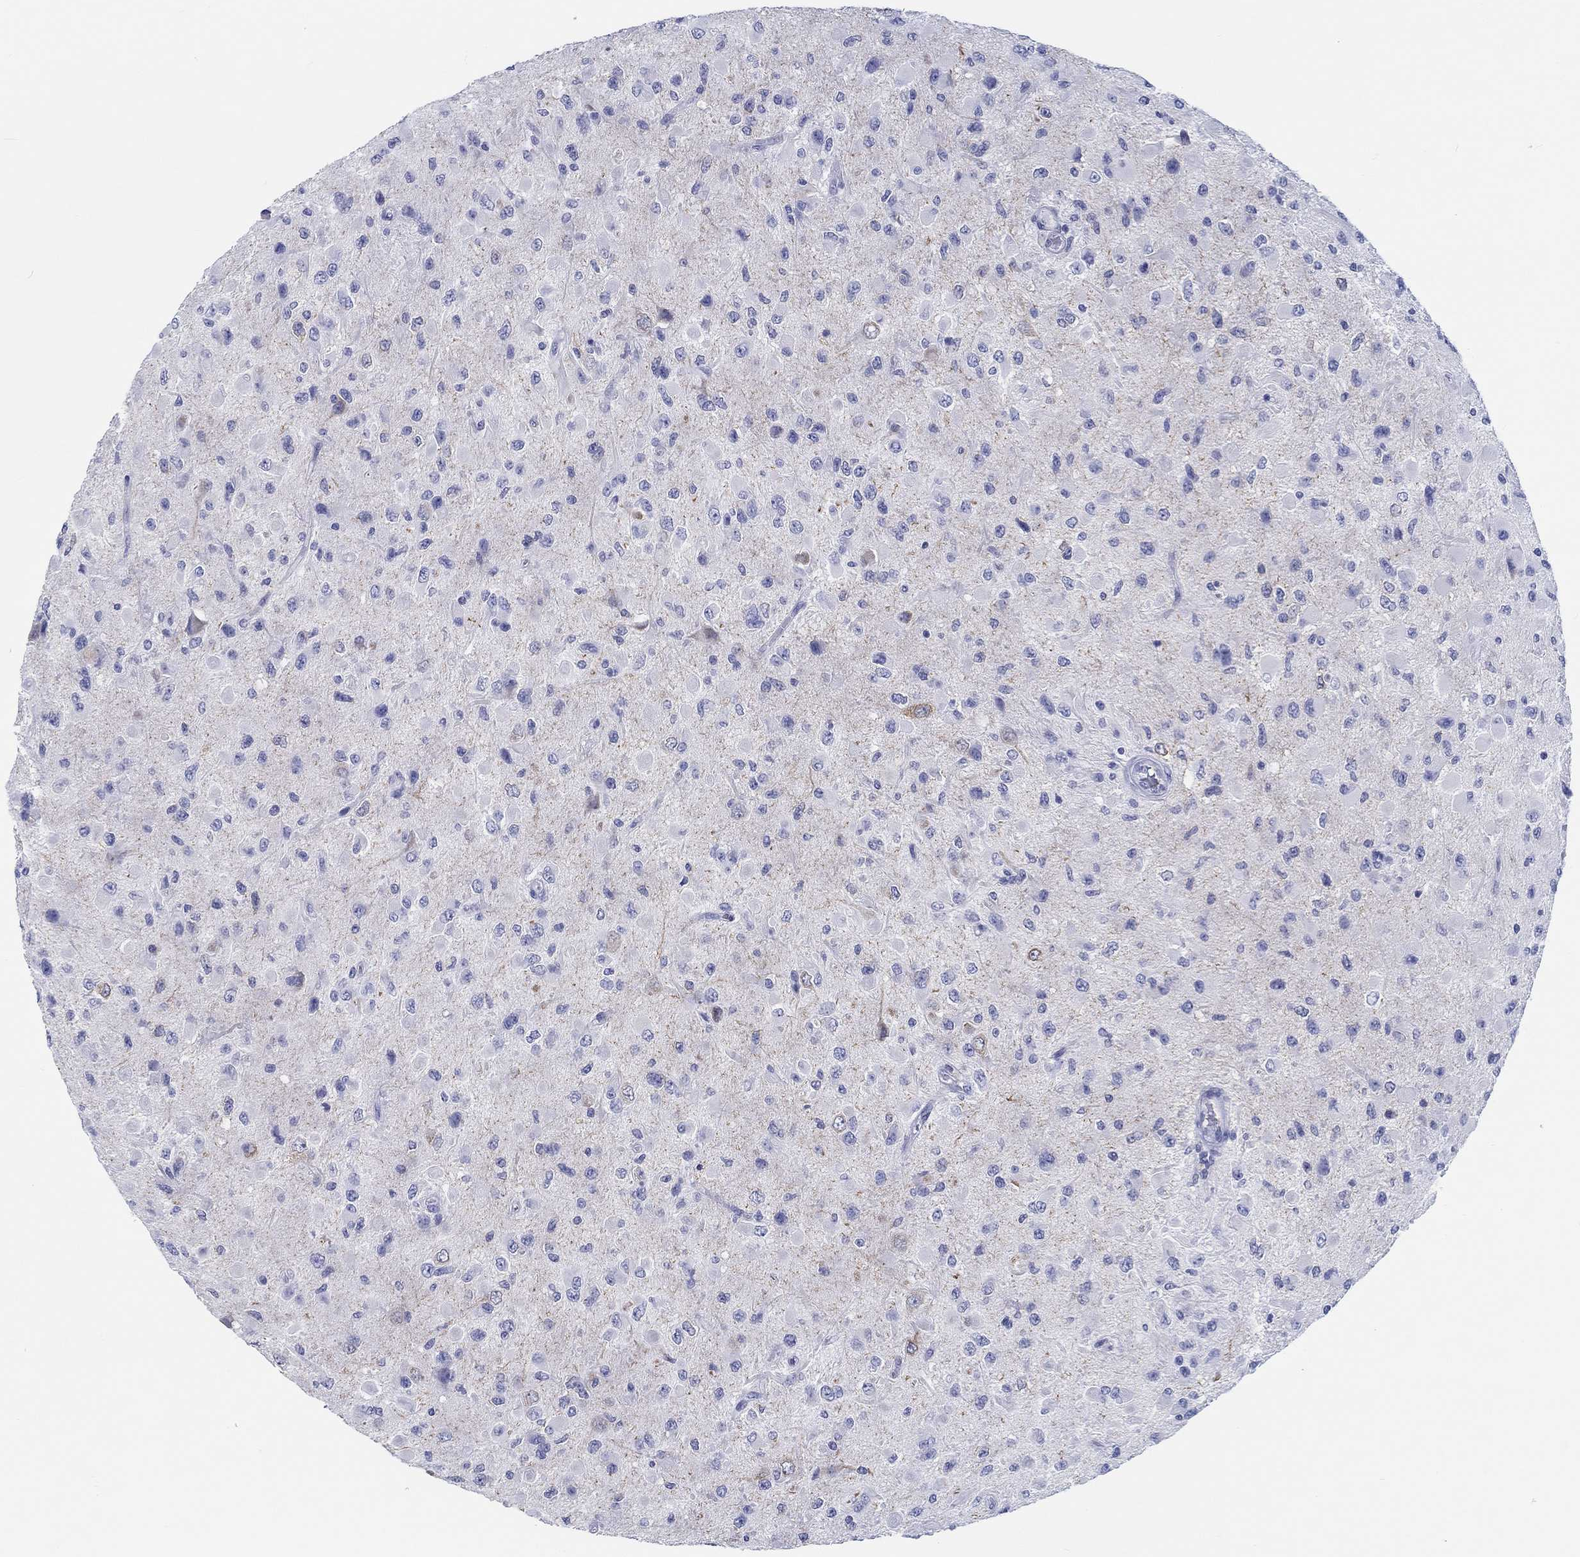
{"staining": {"intensity": "negative", "quantity": "none", "location": "none"}, "tissue": "glioma", "cell_type": "Tumor cells", "image_type": "cancer", "snomed": [{"axis": "morphology", "description": "Glioma, malignant, High grade"}, {"axis": "topography", "description": "Cerebral cortex"}], "caption": "DAB (3,3'-diaminobenzidine) immunohistochemical staining of human glioma demonstrates no significant positivity in tumor cells.", "gene": "H1-1", "patient": {"sex": "male", "age": 35}}